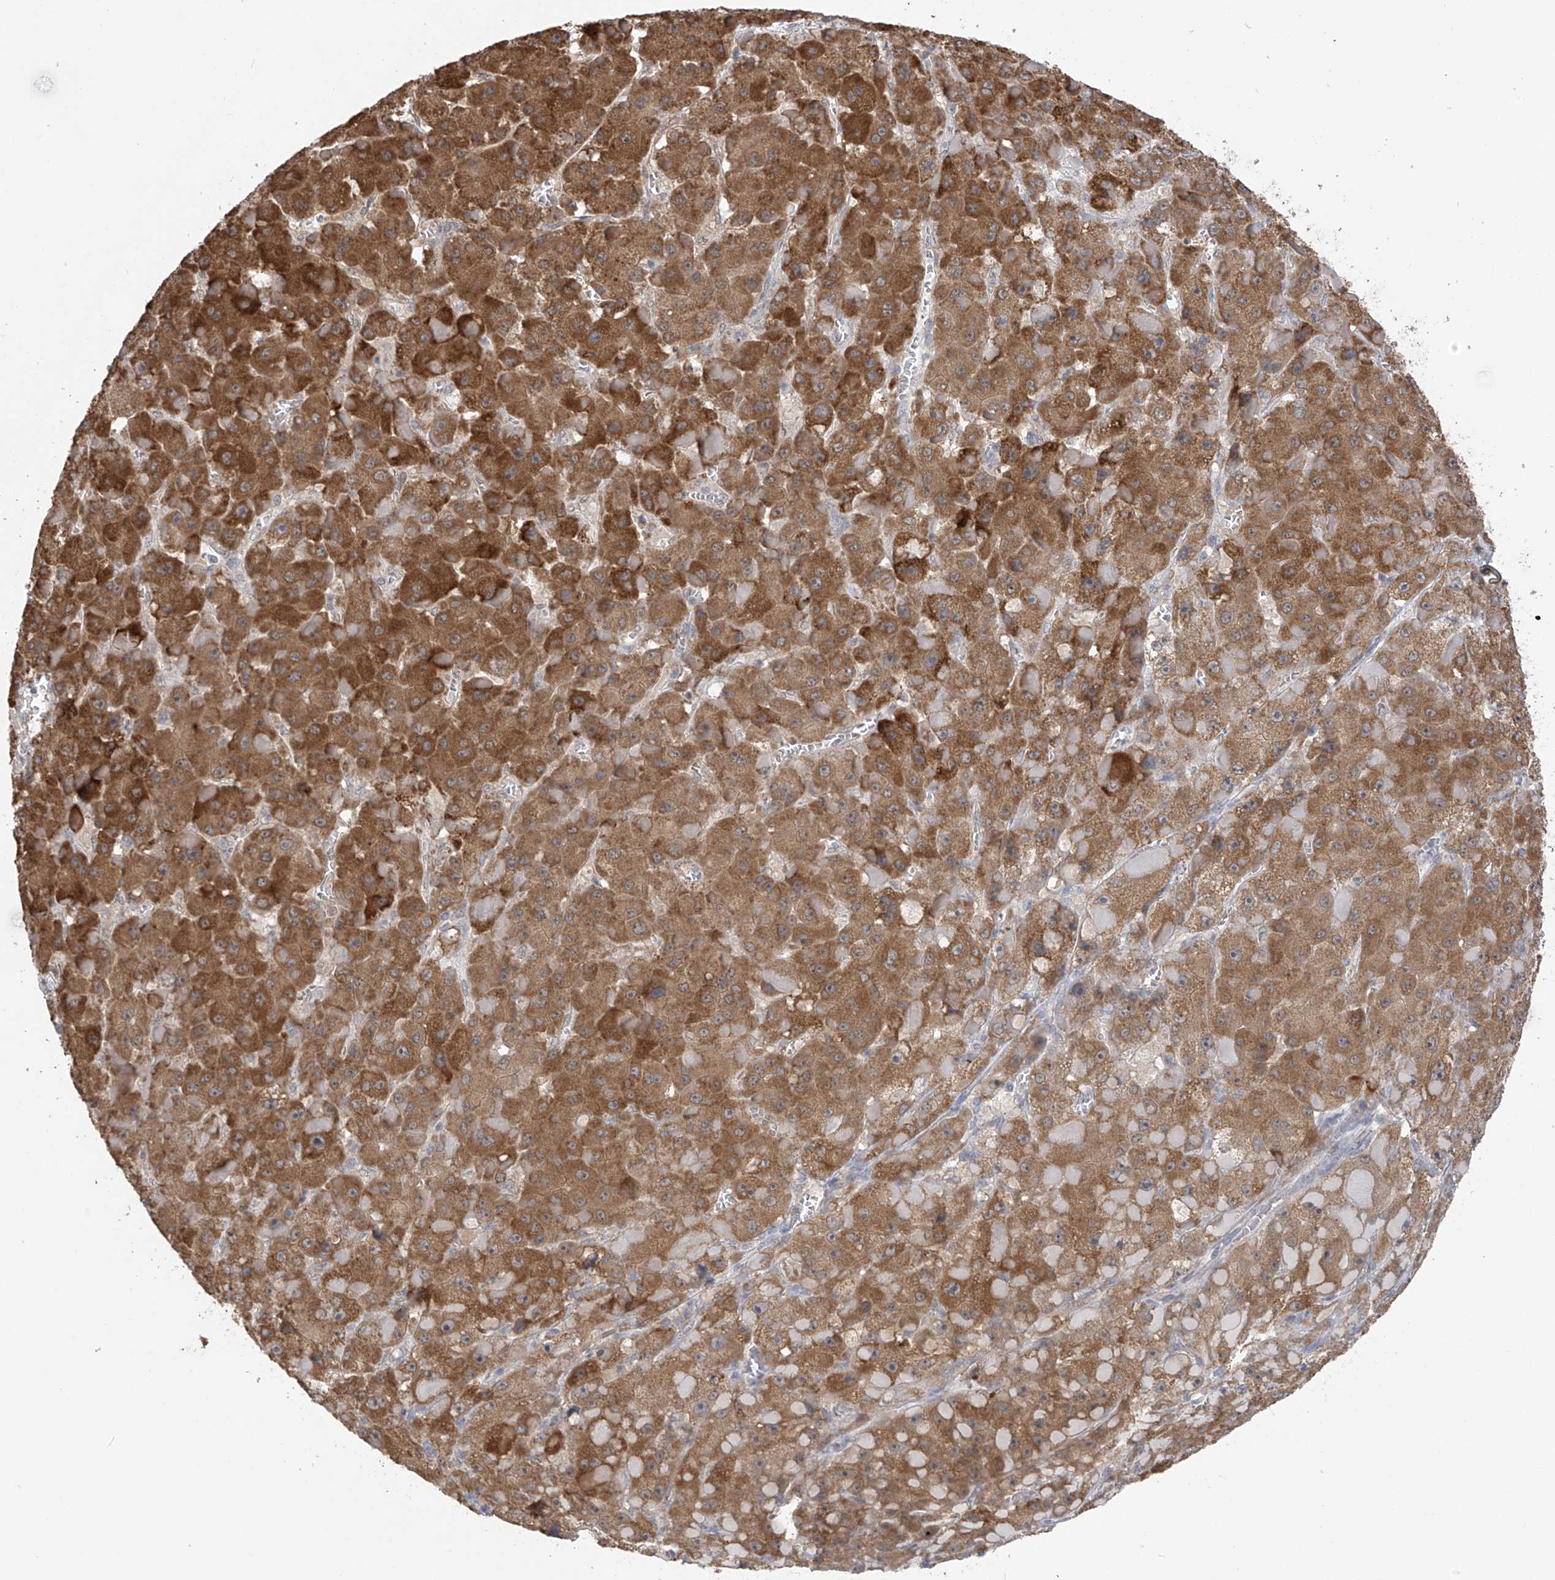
{"staining": {"intensity": "strong", "quantity": ">75%", "location": "cytoplasmic/membranous"}, "tissue": "liver cancer", "cell_type": "Tumor cells", "image_type": "cancer", "snomed": [{"axis": "morphology", "description": "Carcinoma, Hepatocellular, NOS"}, {"axis": "topography", "description": "Liver"}], "caption": "A brown stain labels strong cytoplasmic/membranous expression of a protein in human liver cancer (hepatocellular carcinoma) tumor cells. Nuclei are stained in blue.", "gene": "KIAA1522", "patient": {"sex": "female", "age": 73}}